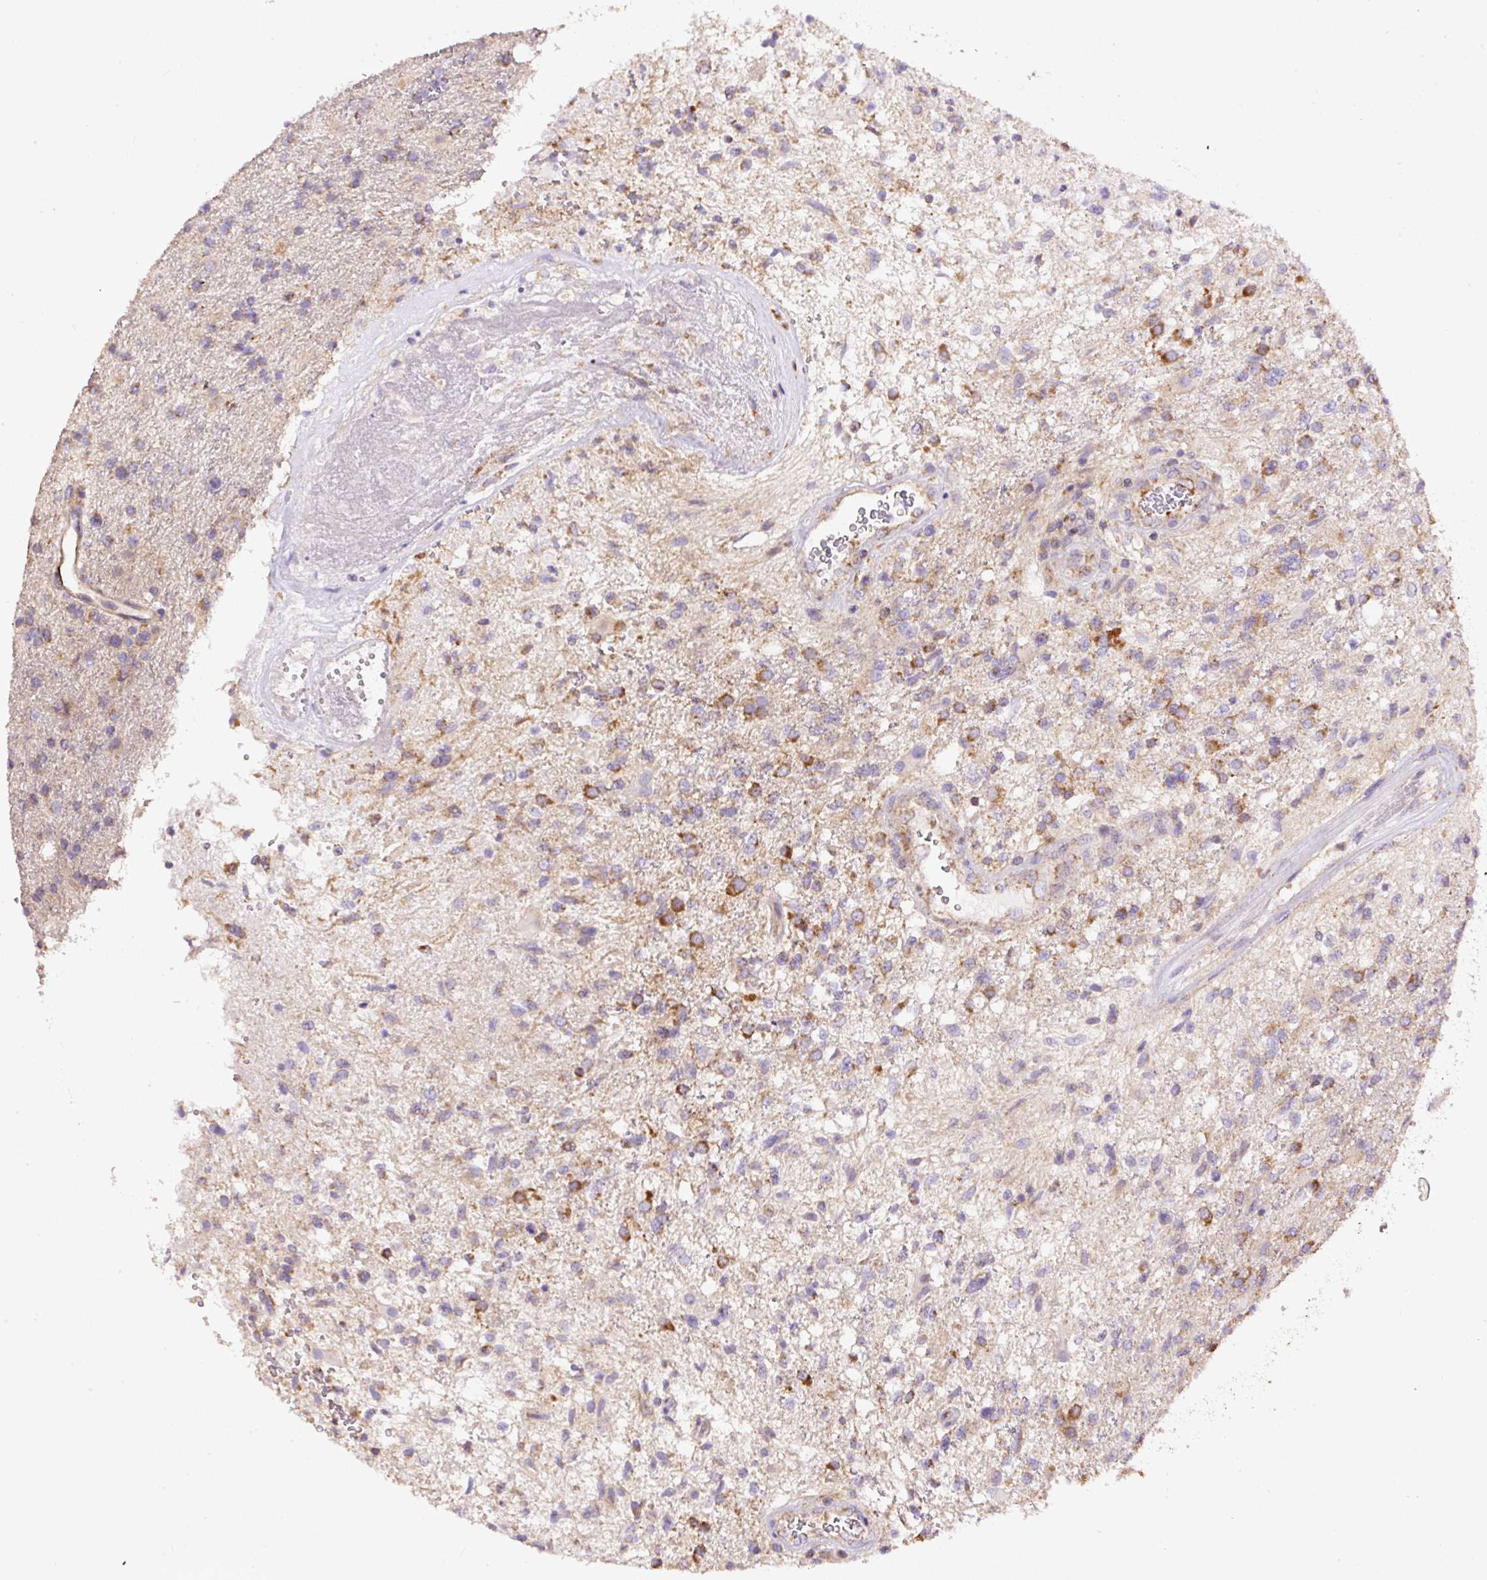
{"staining": {"intensity": "strong", "quantity": "<25%", "location": "cytoplasmic/membranous"}, "tissue": "glioma", "cell_type": "Tumor cells", "image_type": "cancer", "snomed": [{"axis": "morphology", "description": "Glioma, malignant, High grade"}, {"axis": "topography", "description": "Brain"}], "caption": "A medium amount of strong cytoplasmic/membranous expression is seen in approximately <25% of tumor cells in glioma tissue.", "gene": "NDUFAF2", "patient": {"sex": "male", "age": 56}}